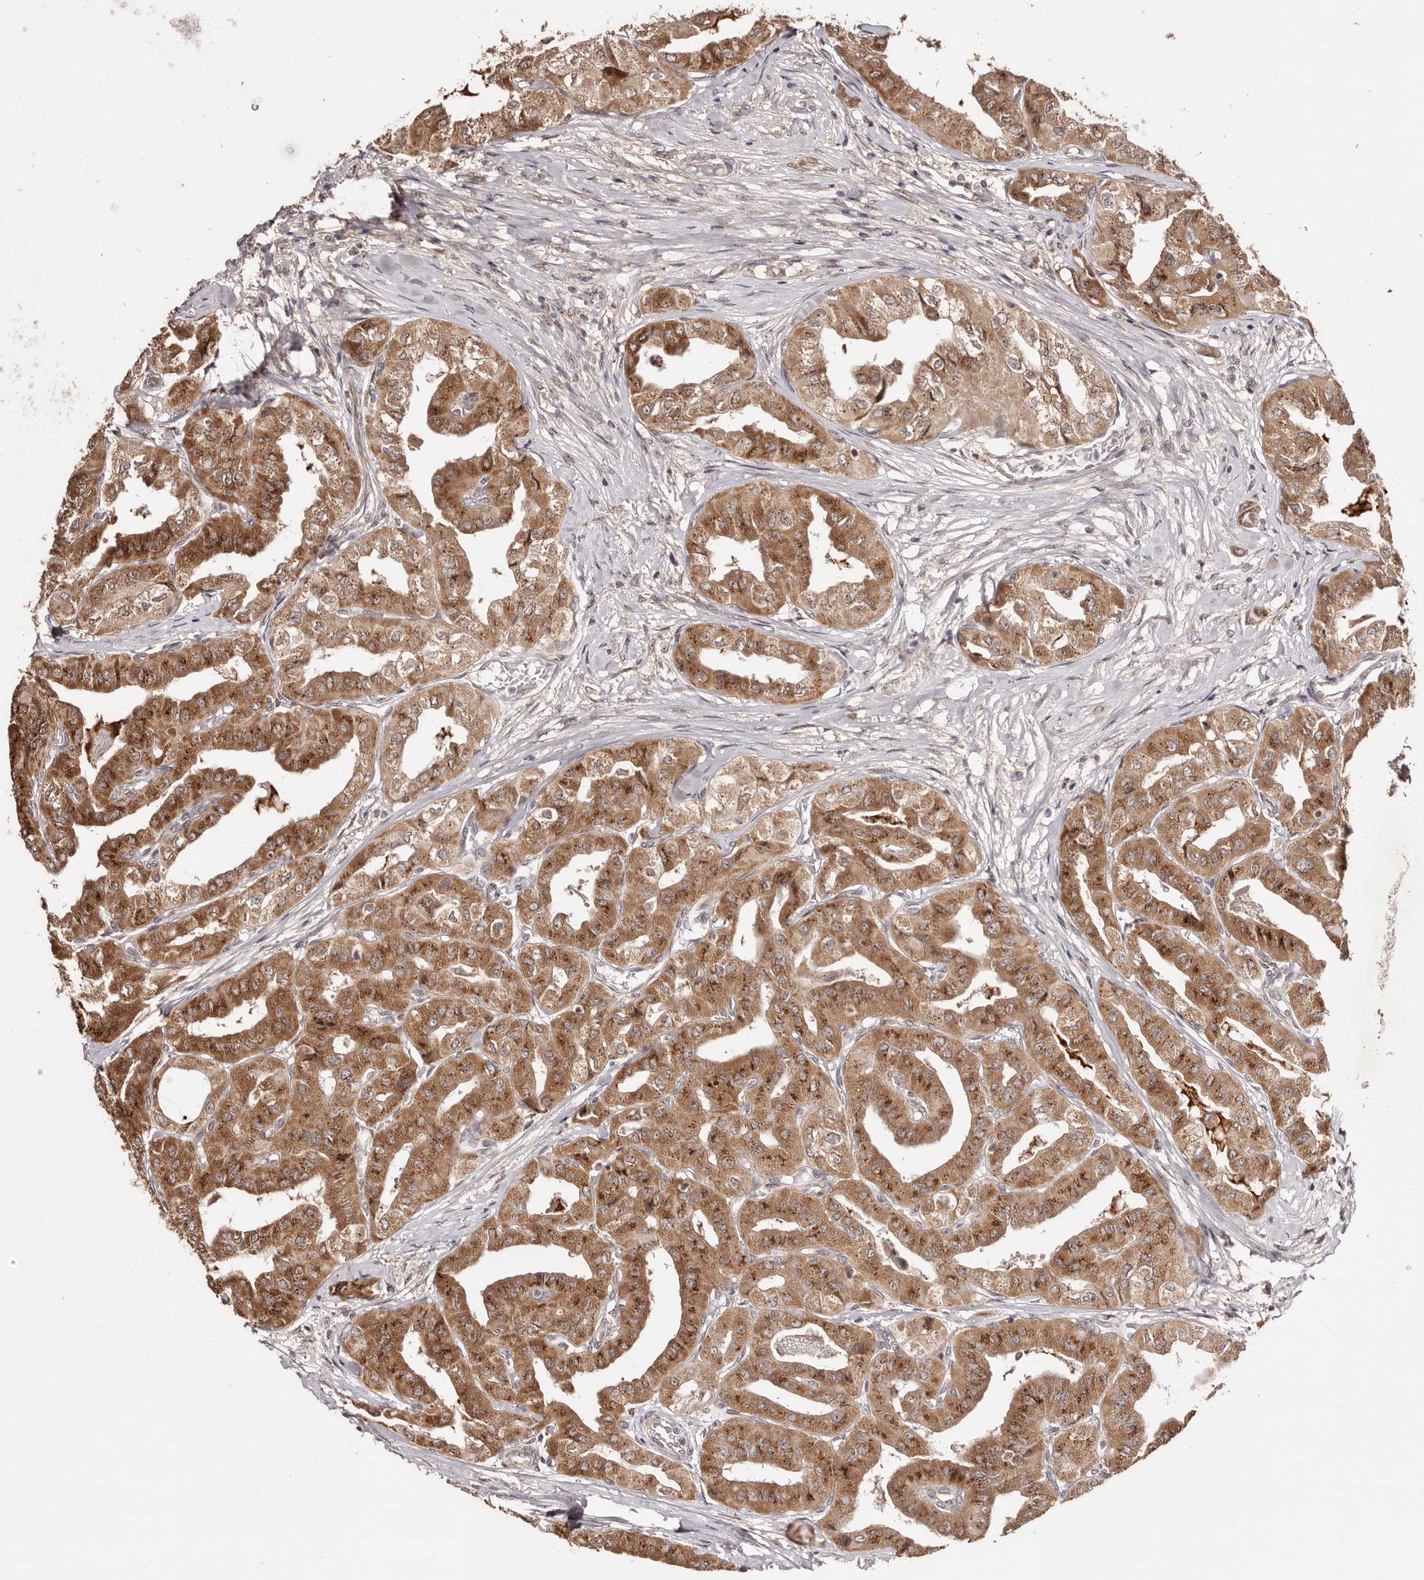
{"staining": {"intensity": "moderate", "quantity": ">75%", "location": "cytoplasmic/membranous"}, "tissue": "thyroid cancer", "cell_type": "Tumor cells", "image_type": "cancer", "snomed": [{"axis": "morphology", "description": "Papillary adenocarcinoma, NOS"}, {"axis": "topography", "description": "Thyroid gland"}], "caption": "This histopathology image demonstrates thyroid papillary adenocarcinoma stained with immunohistochemistry (IHC) to label a protein in brown. The cytoplasmic/membranous of tumor cells show moderate positivity for the protein. Nuclei are counter-stained blue.", "gene": "EGR3", "patient": {"sex": "female", "age": 59}}